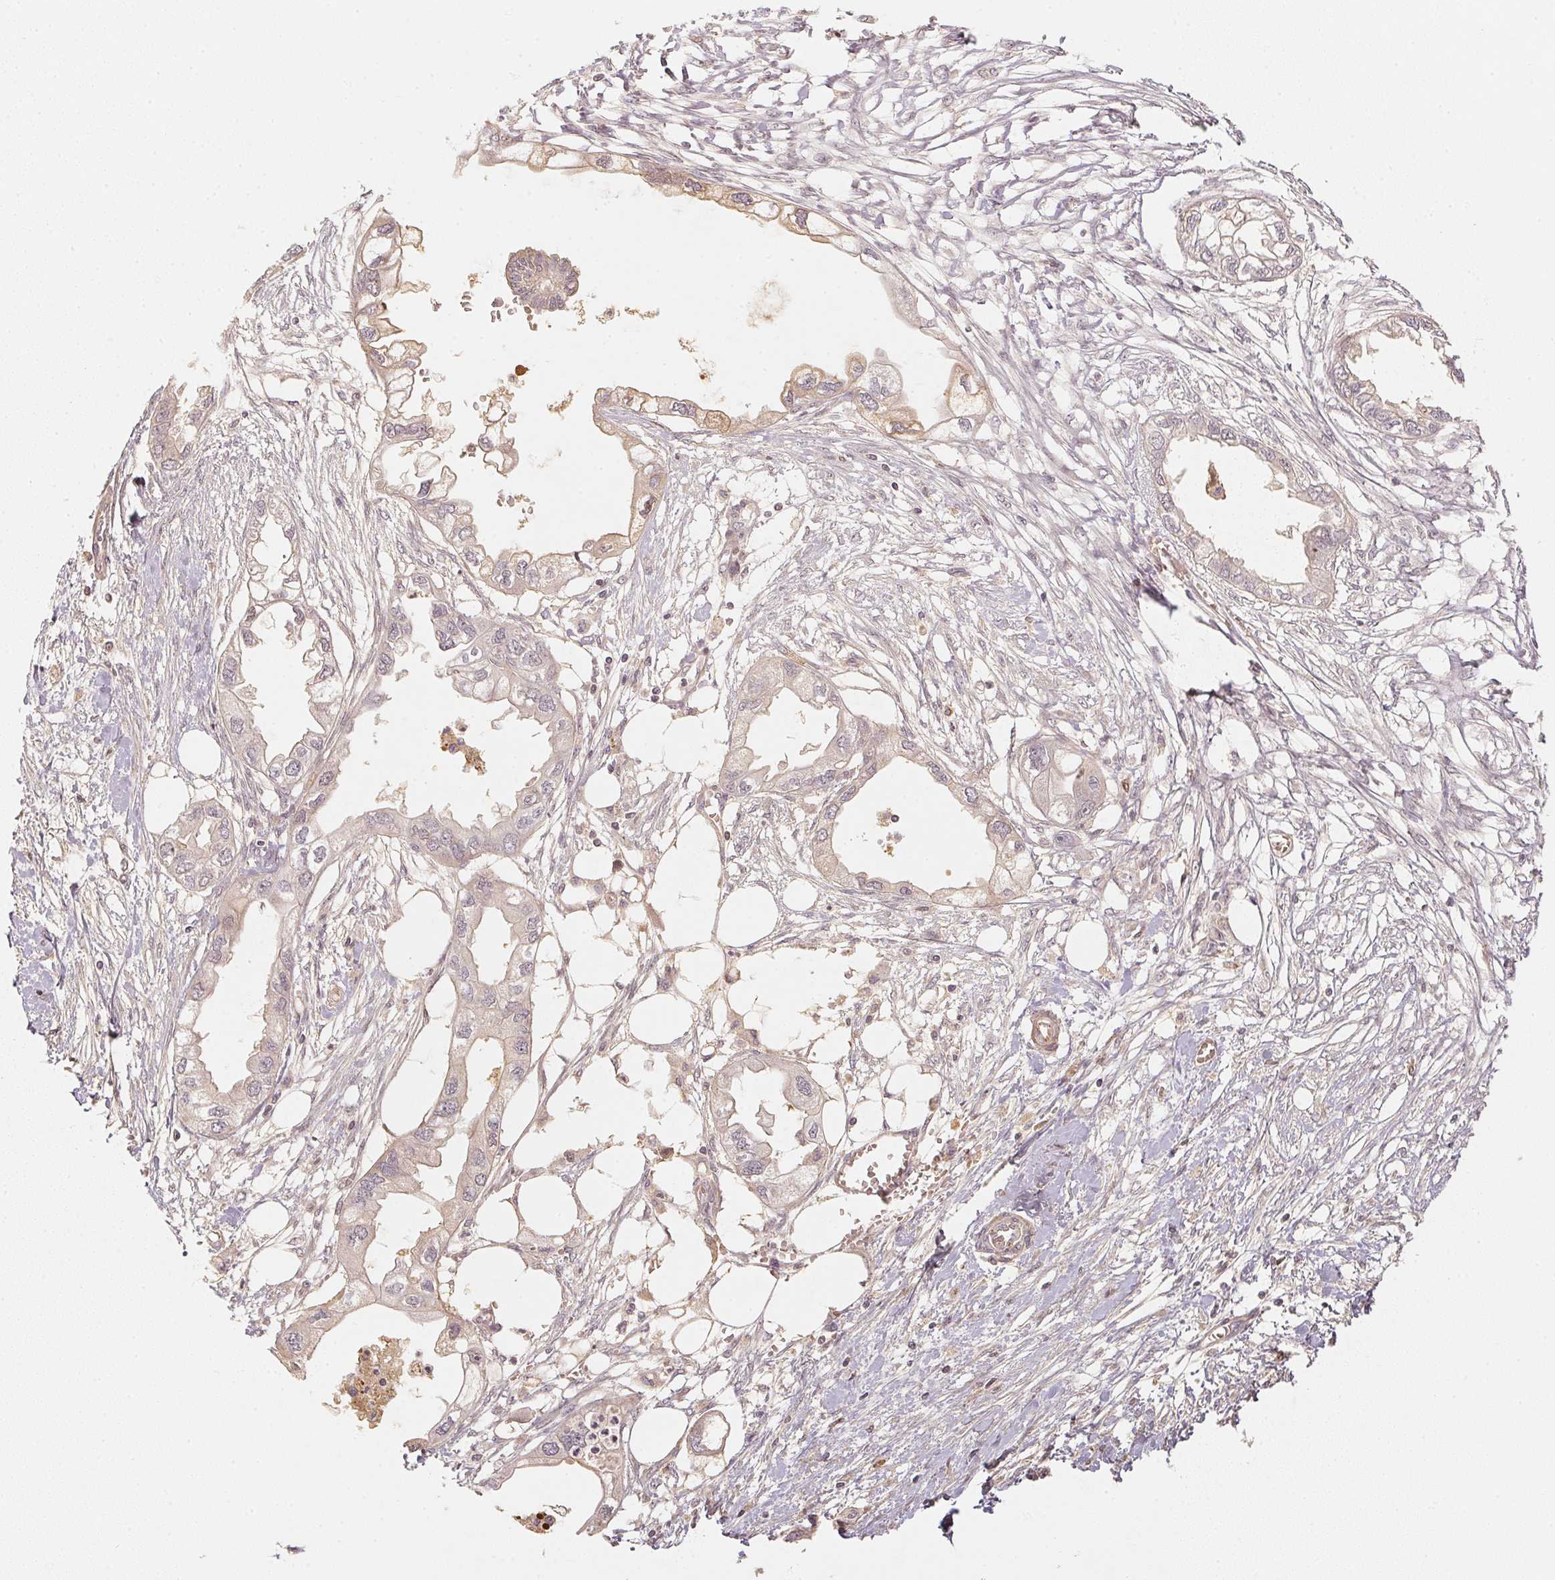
{"staining": {"intensity": "negative", "quantity": "none", "location": "none"}, "tissue": "endometrial cancer", "cell_type": "Tumor cells", "image_type": "cancer", "snomed": [{"axis": "morphology", "description": "Adenocarcinoma, NOS"}, {"axis": "morphology", "description": "Adenocarcinoma, metastatic, NOS"}, {"axis": "topography", "description": "Adipose tissue"}, {"axis": "topography", "description": "Endometrium"}], "caption": "Metastatic adenocarcinoma (endometrial) stained for a protein using immunohistochemistry (IHC) demonstrates no expression tumor cells.", "gene": "SERPINE1", "patient": {"sex": "female", "age": 67}}